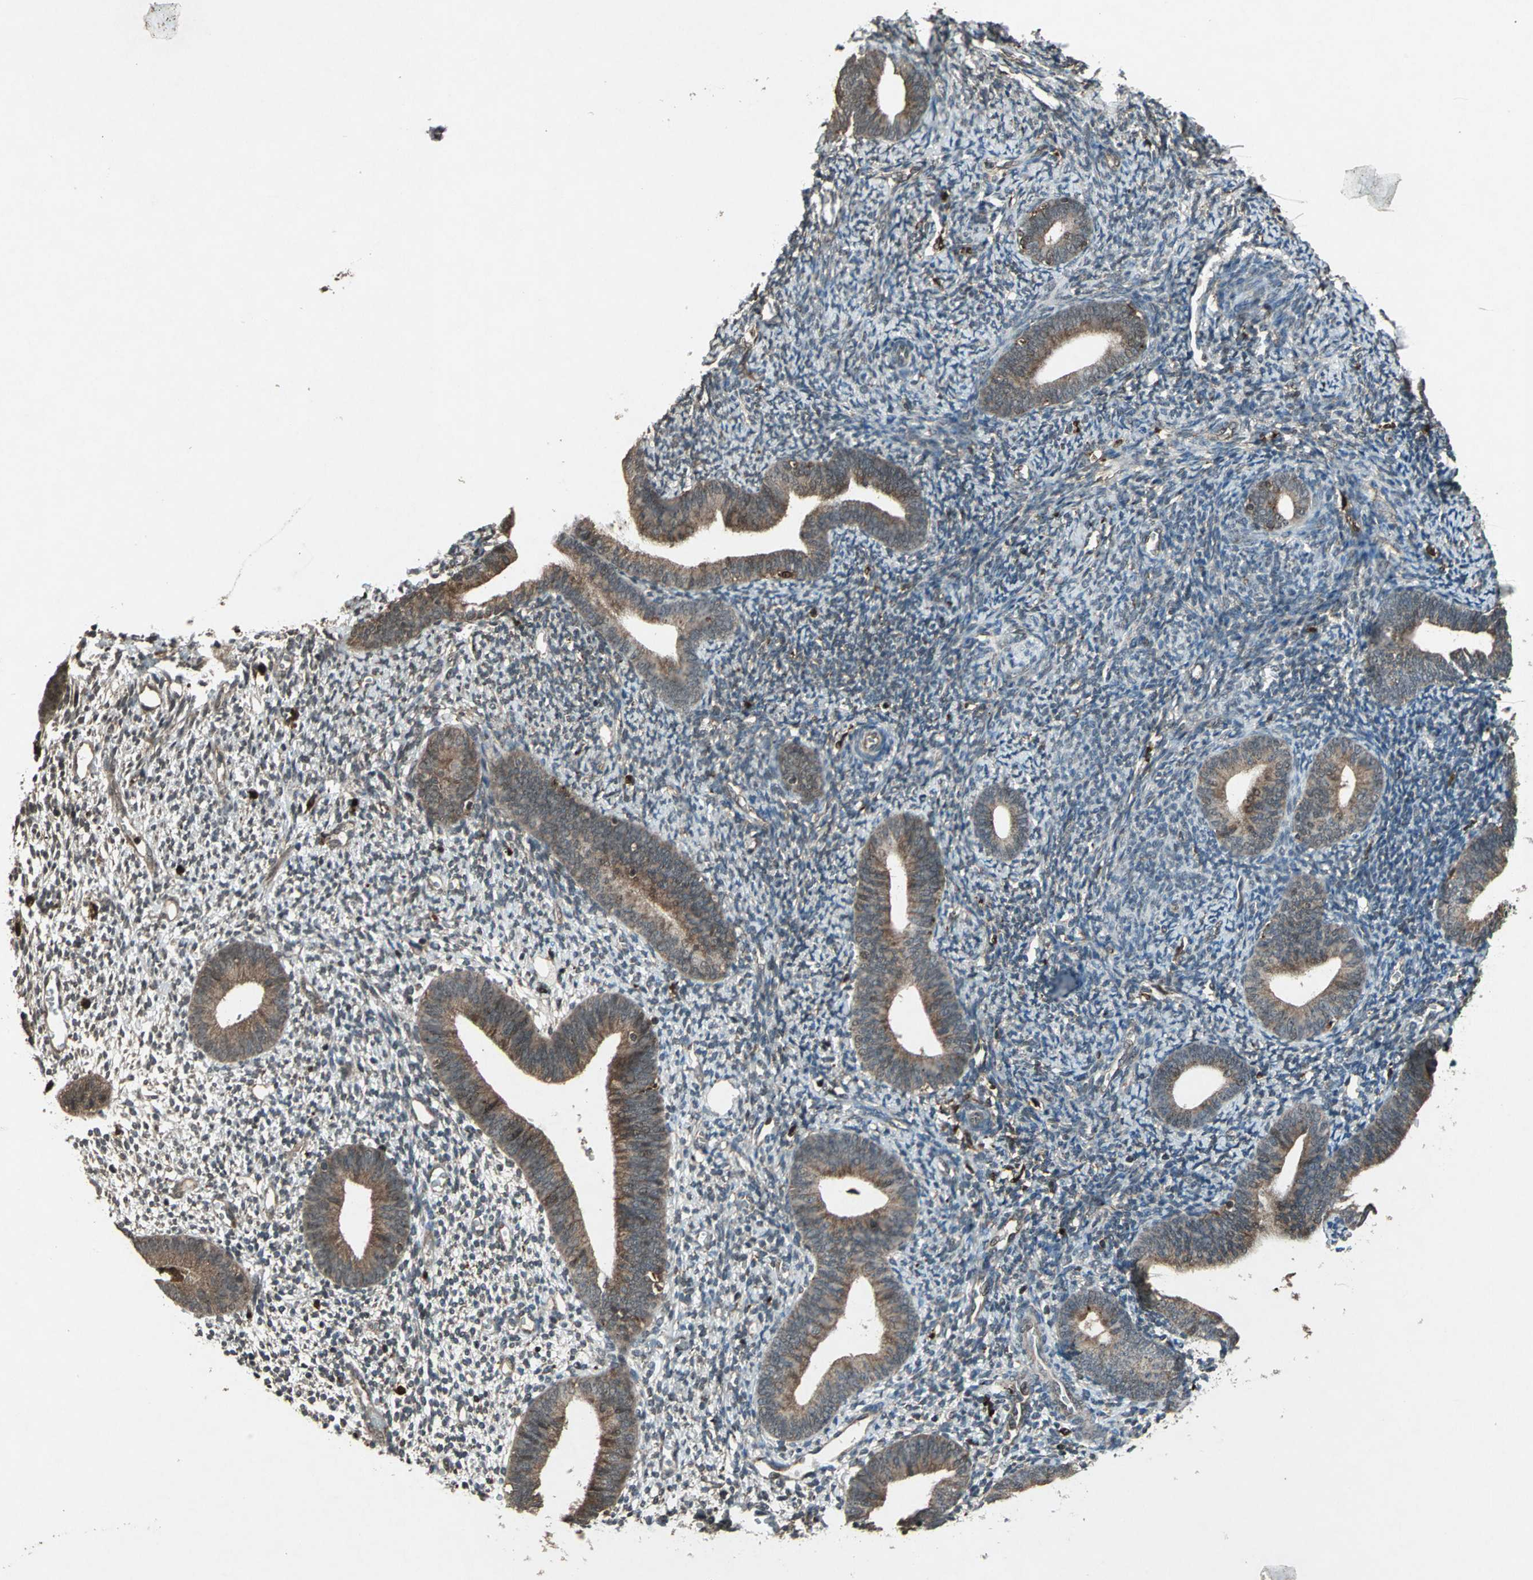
{"staining": {"intensity": "negative", "quantity": "none", "location": "none"}, "tissue": "endometrium", "cell_type": "Cells in endometrial stroma", "image_type": "normal", "snomed": [{"axis": "morphology", "description": "Normal tissue, NOS"}, {"axis": "topography", "description": "Smooth muscle"}, {"axis": "topography", "description": "Endometrium"}], "caption": "High magnification brightfield microscopy of normal endometrium stained with DAB (3,3'-diaminobenzidine) (brown) and counterstained with hematoxylin (blue): cells in endometrial stroma show no significant staining.", "gene": "PYCARD", "patient": {"sex": "female", "age": 57}}